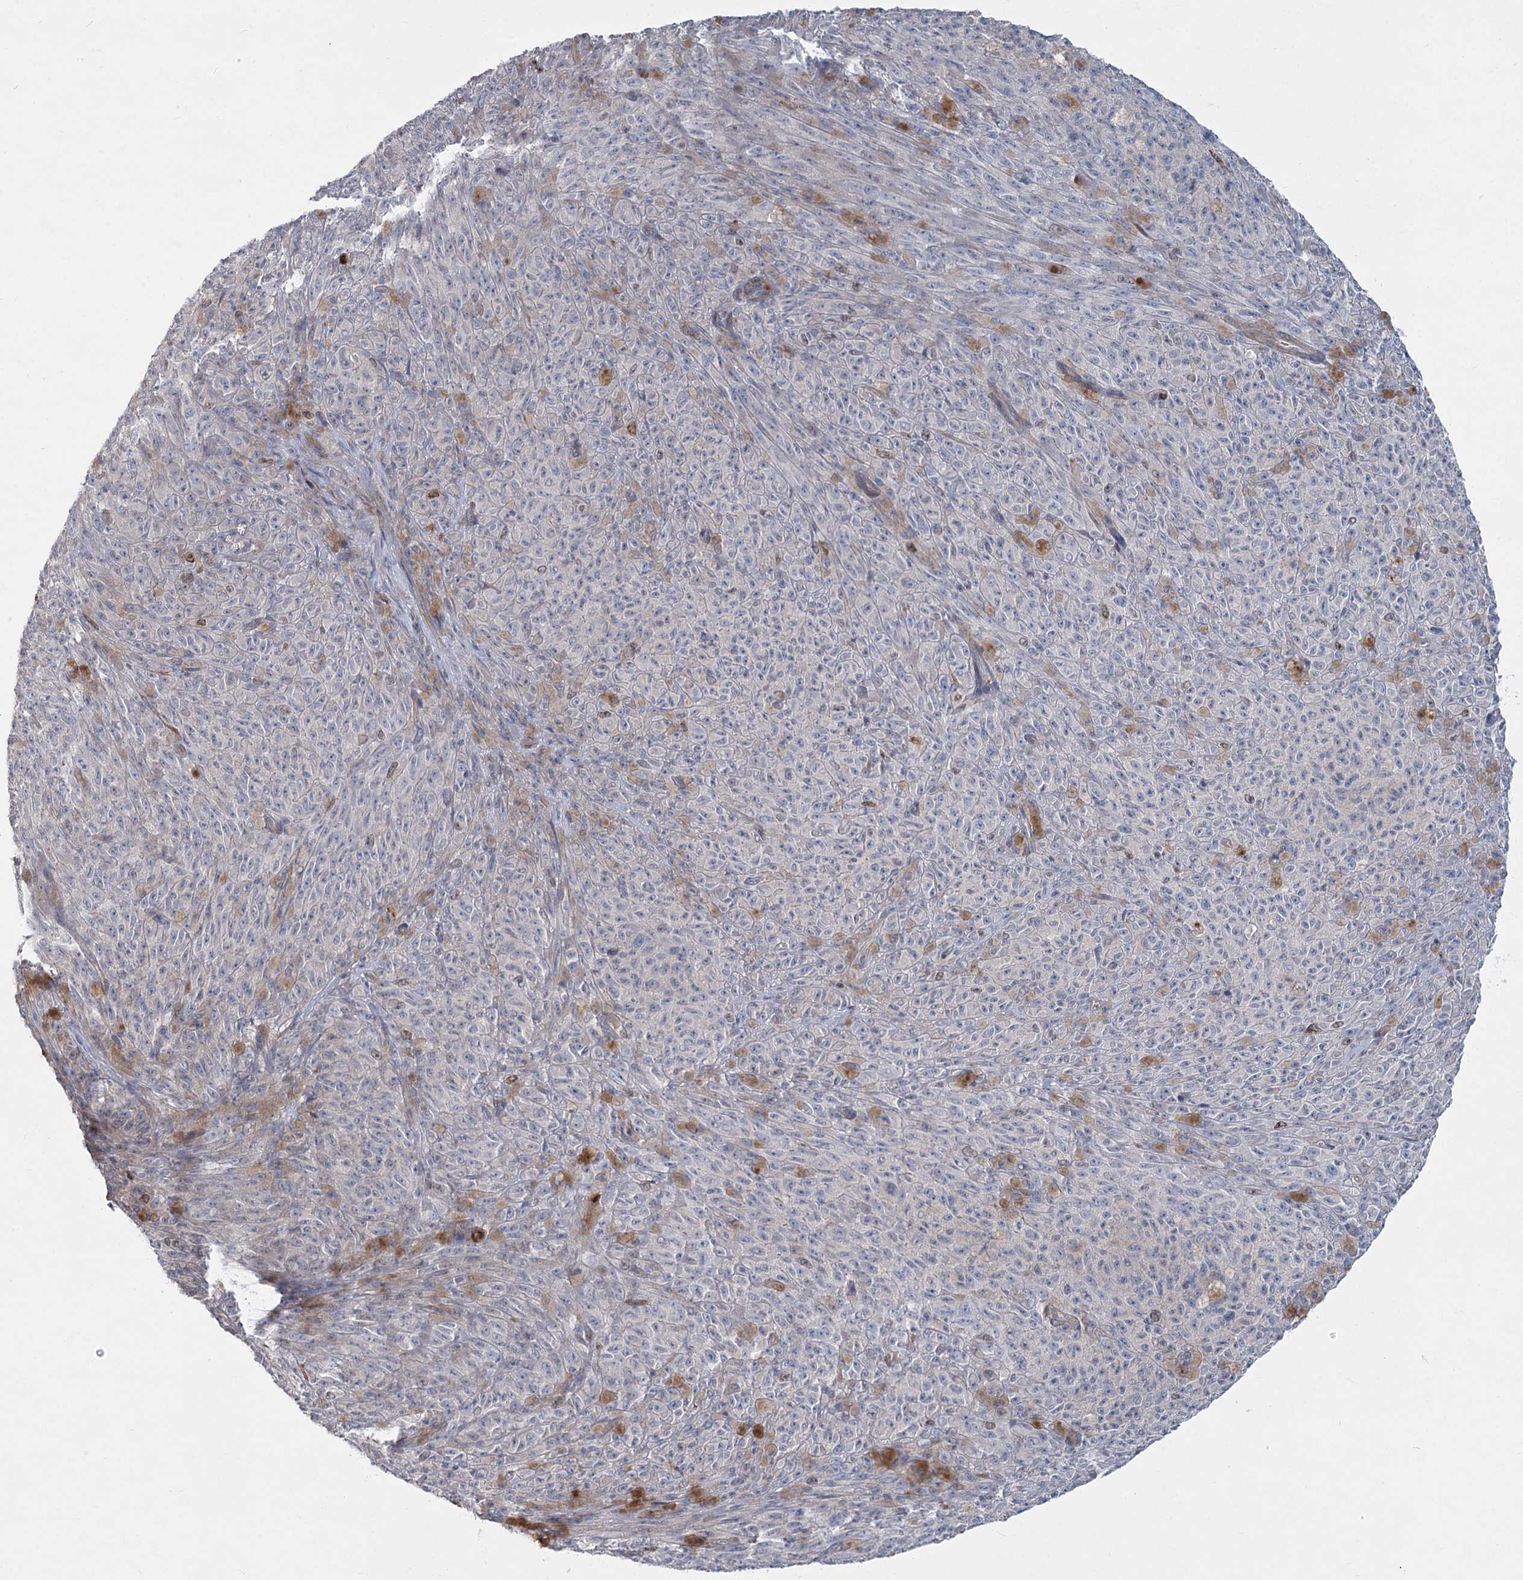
{"staining": {"intensity": "negative", "quantity": "none", "location": "none"}, "tissue": "melanoma", "cell_type": "Tumor cells", "image_type": "cancer", "snomed": [{"axis": "morphology", "description": "Malignant melanoma, NOS"}, {"axis": "topography", "description": "Skin"}], "caption": "Human melanoma stained for a protein using immunohistochemistry (IHC) demonstrates no expression in tumor cells.", "gene": "ABITRAM", "patient": {"sex": "female", "age": 82}}